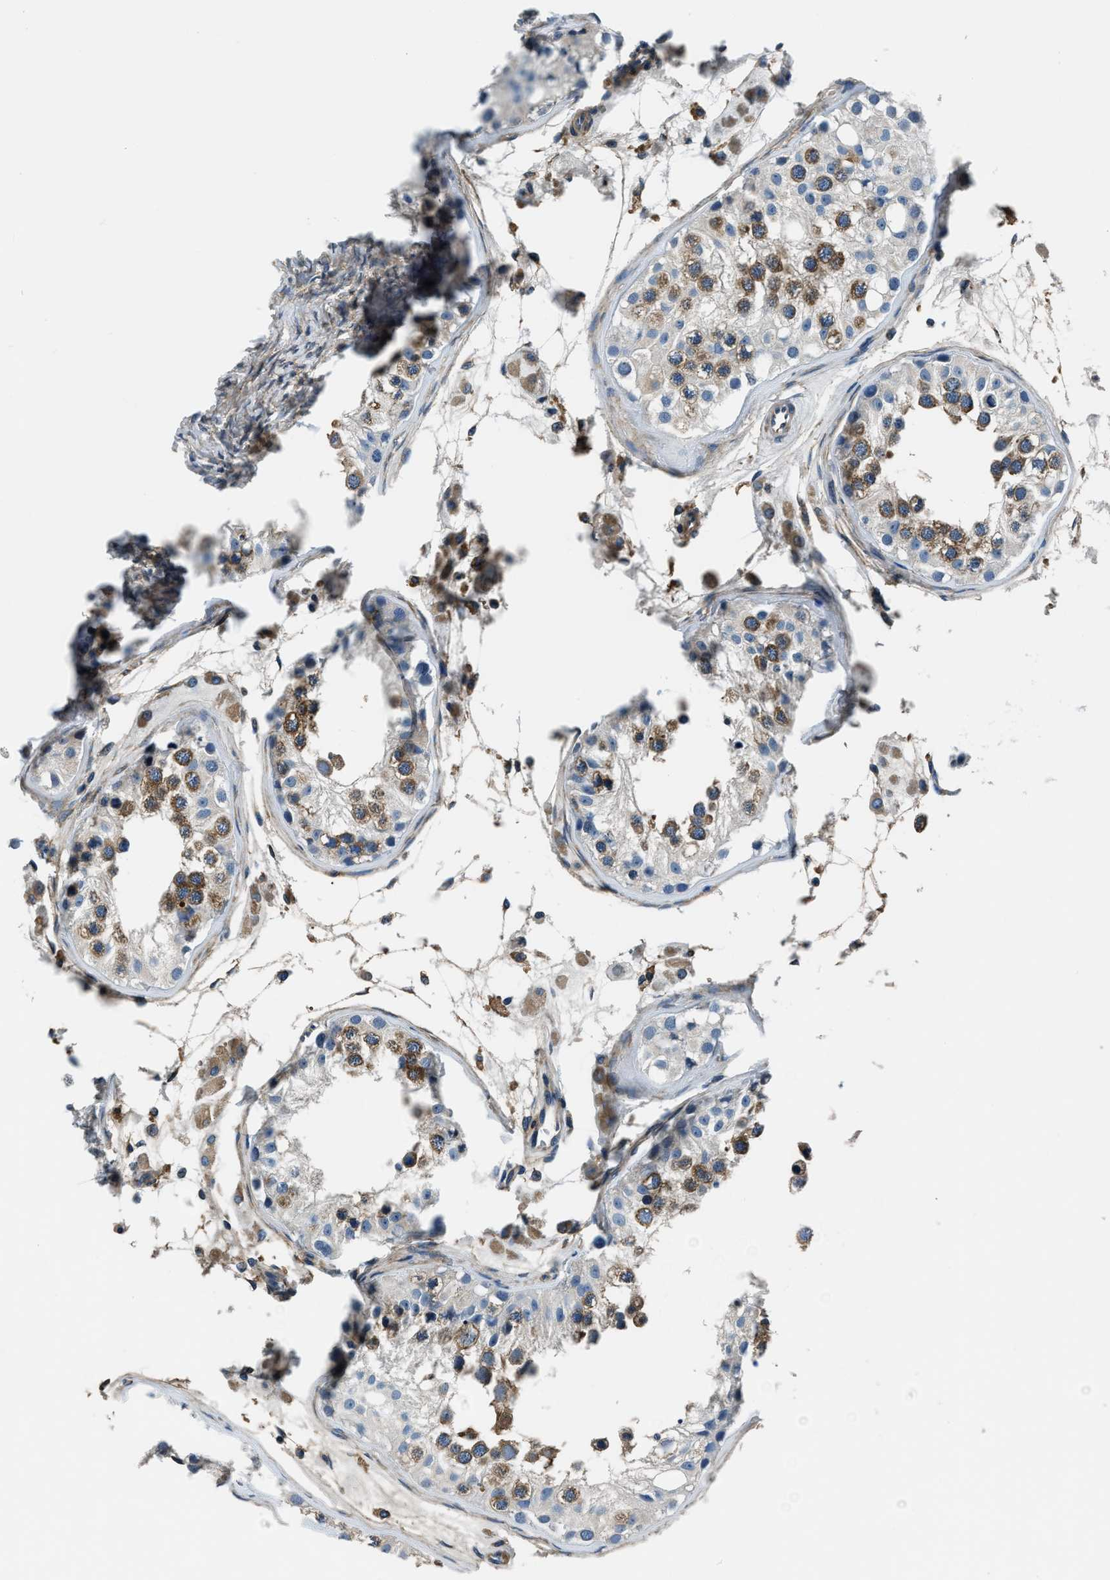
{"staining": {"intensity": "moderate", "quantity": ">75%", "location": "cytoplasmic/membranous"}, "tissue": "testis", "cell_type": "Cells in seminiferous ducts", "image_type": "normal", "snomed": [{"axis": "morphology", "description": "Normal tissue, NOS"}, {"axis": "morphology", "description": "Adenocarcinoma, metastatic, NOS"}, {"axis": "topography", "description": "Testis"}], "caption": "Testis stained with immunohistochemistry demonstrates moderate cytoplasmic/membranous staining in approximately >75% of cells in seminiferous ducts. Immunohistochemistry (ihc) stains the protein in brown and the nuclei are stained blue.", "gene": "EEA1", "patient": {"sex": "male", "age": 26}}